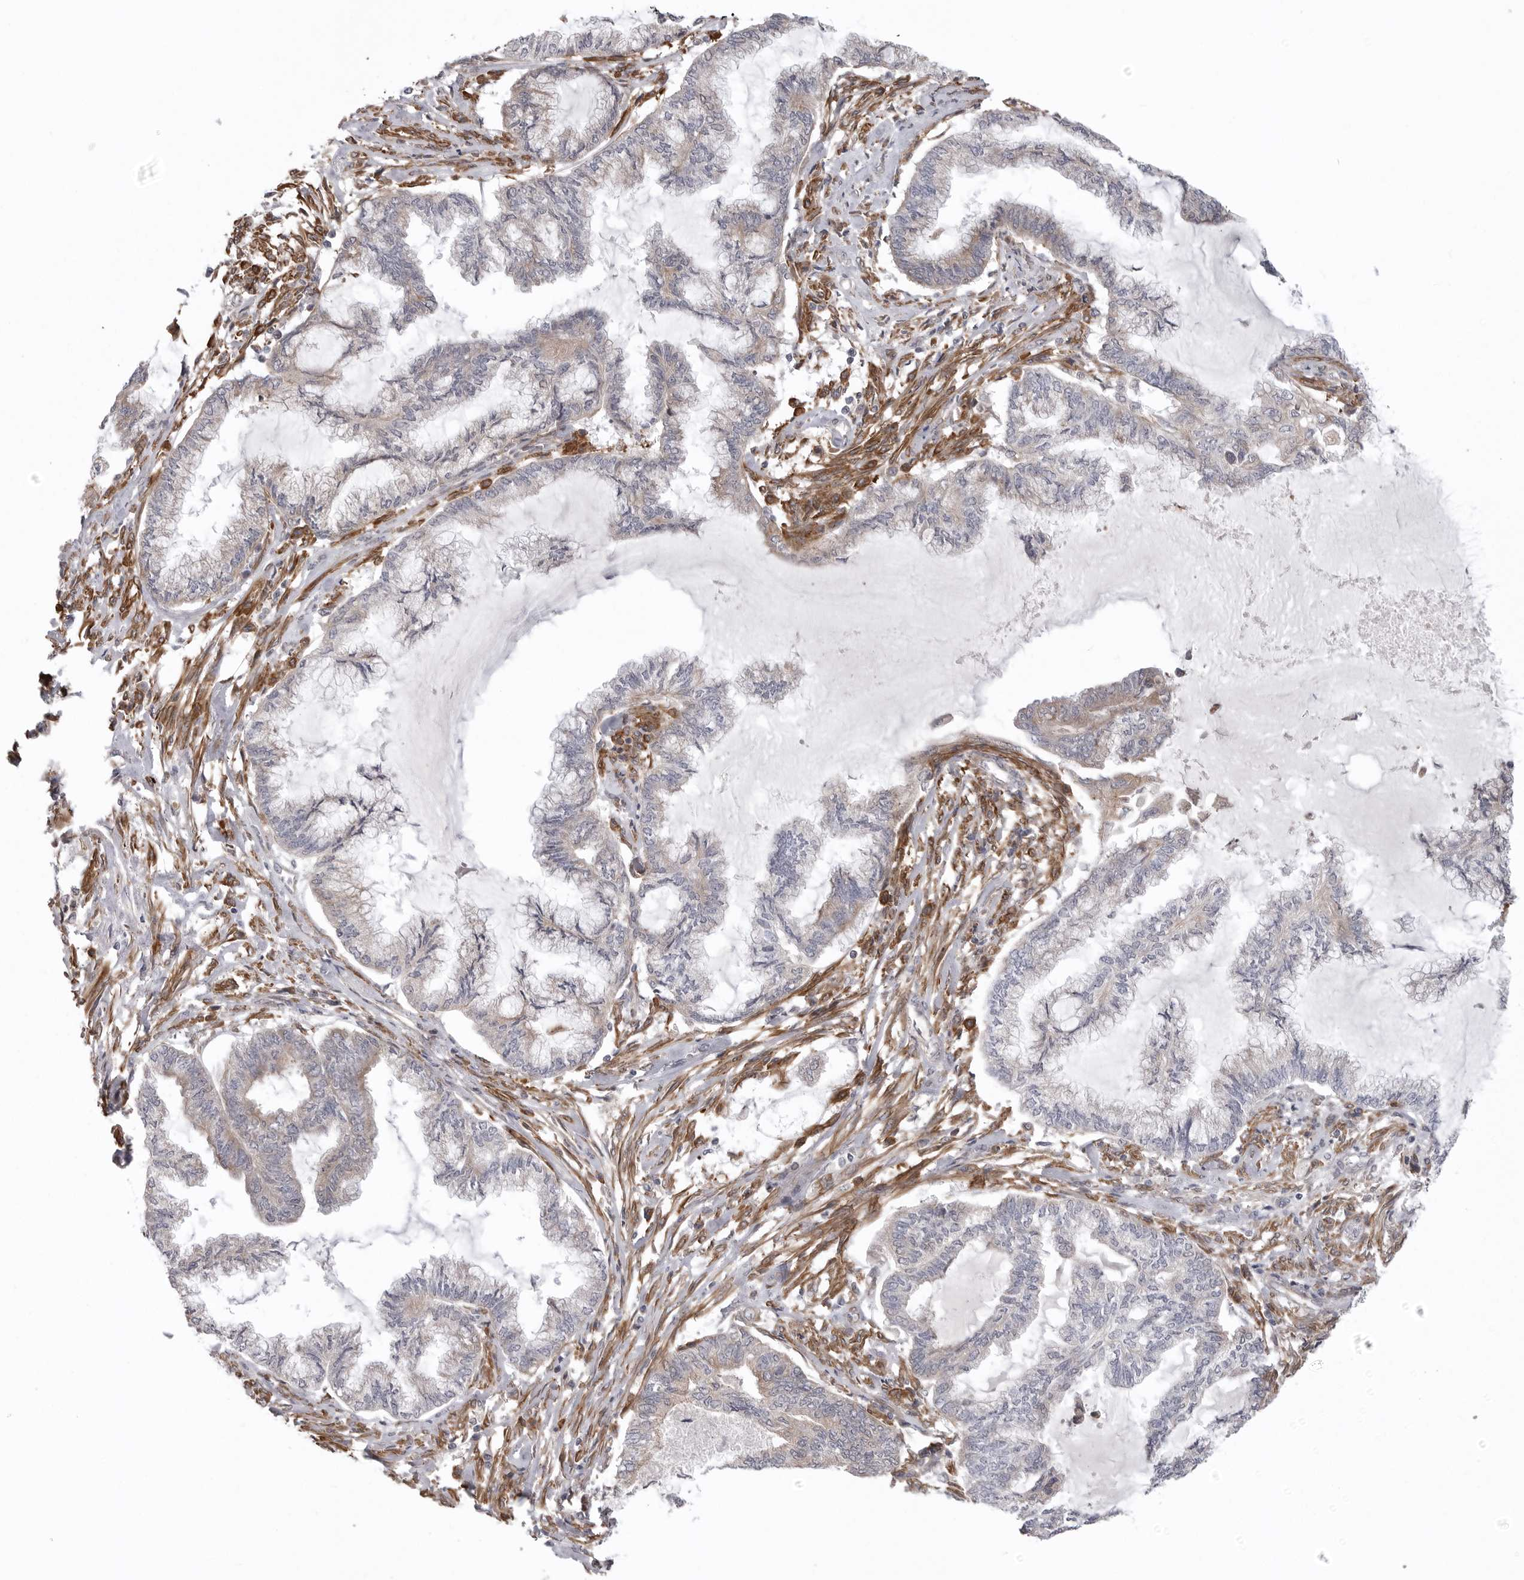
{"staining": {"intensity": "weak", "quantity": "<25%", "location": "cytoplasmic/membranous"}, "tissue": "endometrial cancer", "cell_type": "Tumor cells", "image_type": "cancer", "snomed": [{"axis": "morphology", "description": "Adenocarcinoma, NOS"}, {"axis": "topography", "description": "Endometrium"}], "caption": "High power microscopy image of an IHC micrograph of endometrial cancer (adenocarcinoma), revealing no significant positivity in tumor cells.", "gene": "SCP2", "patient": {"sex": "female", "age": 86}}